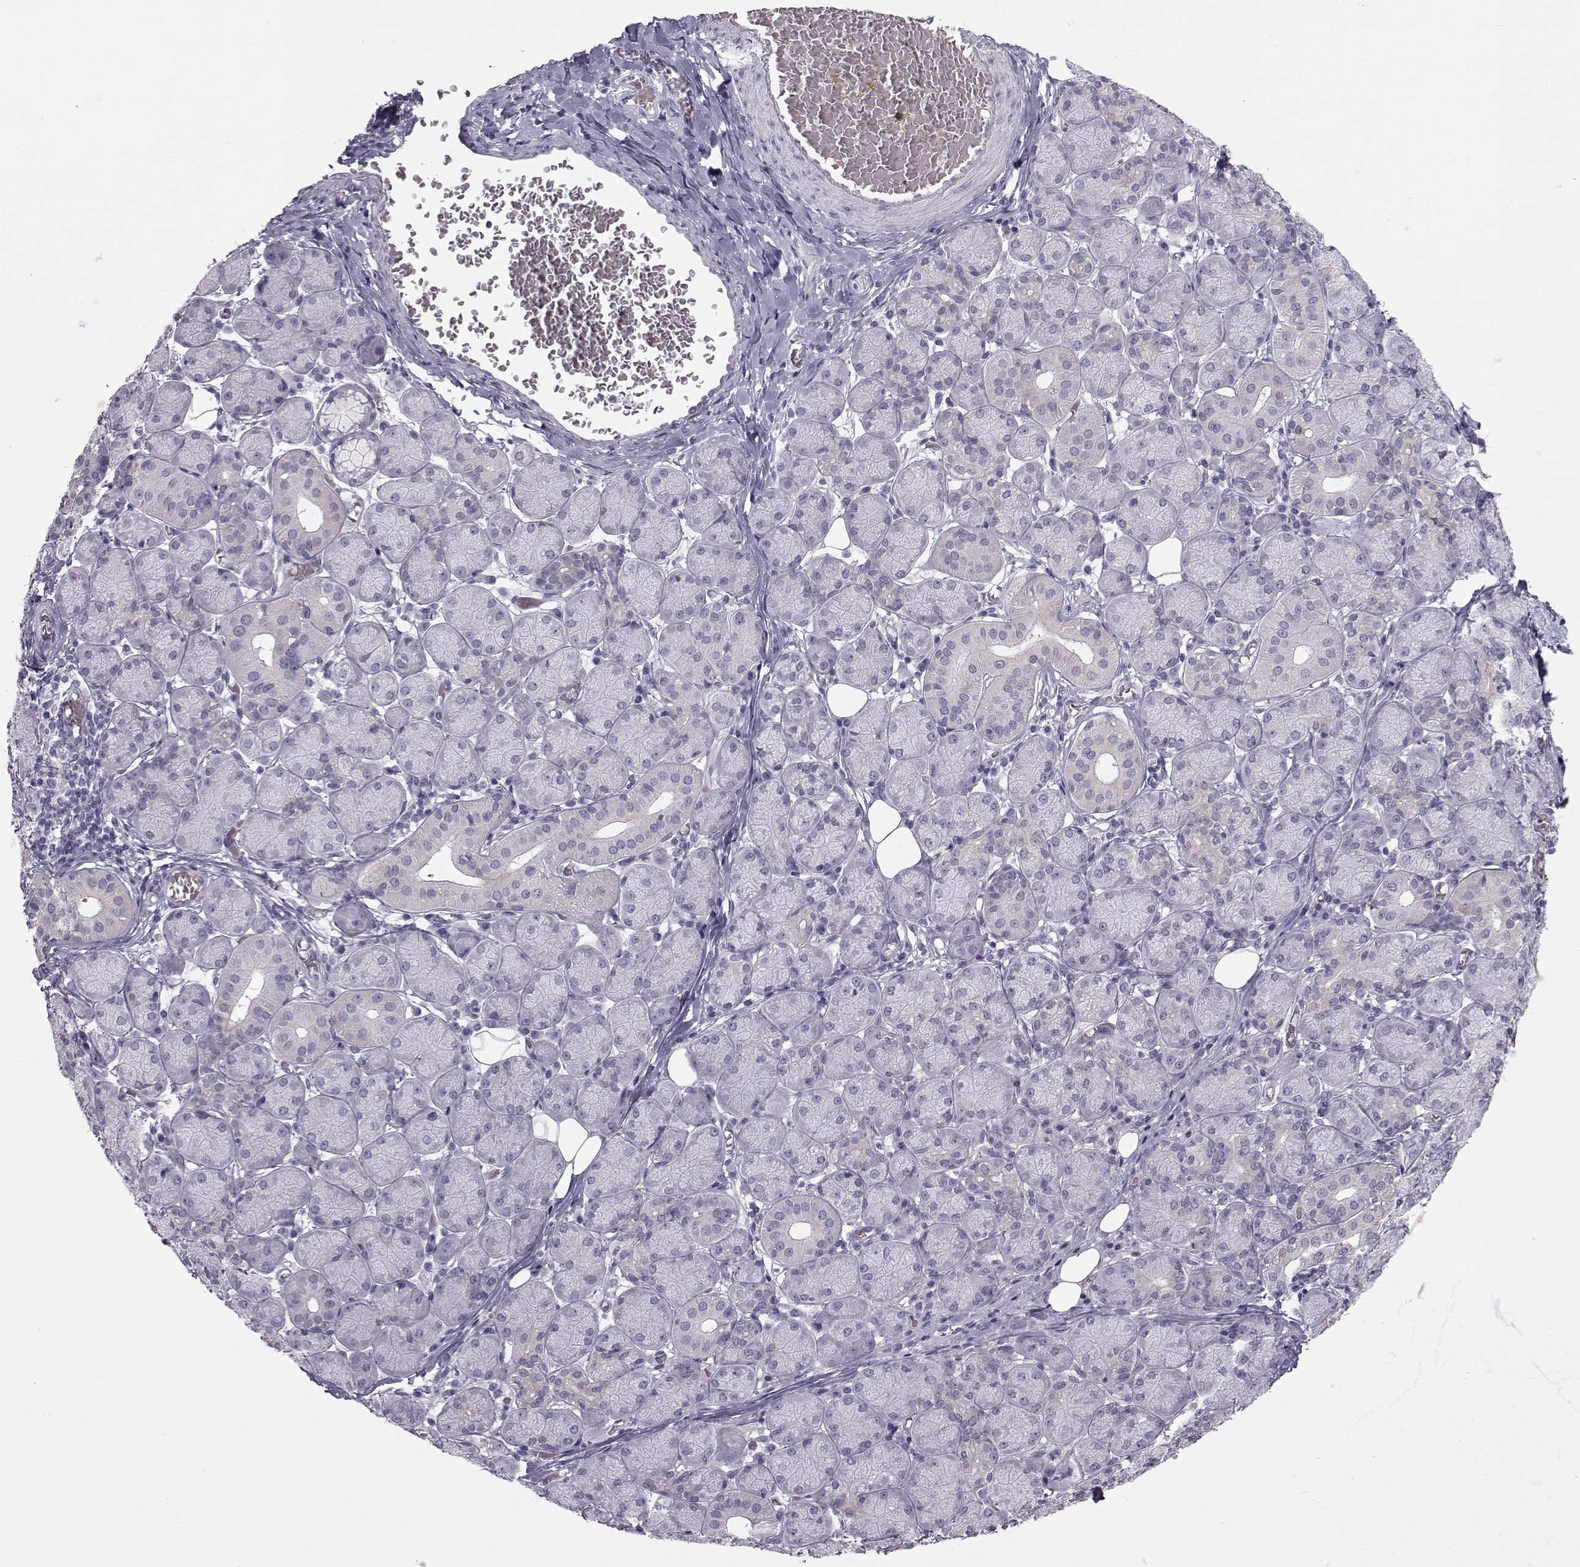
{"staining": {"intensity": "weak", "quantity": "<25%", "location": "cytoplasmic/membranous"}, "tissue": "salivary gland", "cell_type": "Glandular cells", "image_type": "normal", "snomed": [{"axis": "morphology", "description": "Normal tissue, NOS"}, {"axis": "topography", "description": "Salivary gland"}, {"axis": "topography", "description": "Peripheral nerve tissue"}], "caption": "The photomicrograph shows no staining of glandular cells in unremarkable salivary gland.", "gene": "GARIN3", "patient": {"sex": "female", "age": 24}}